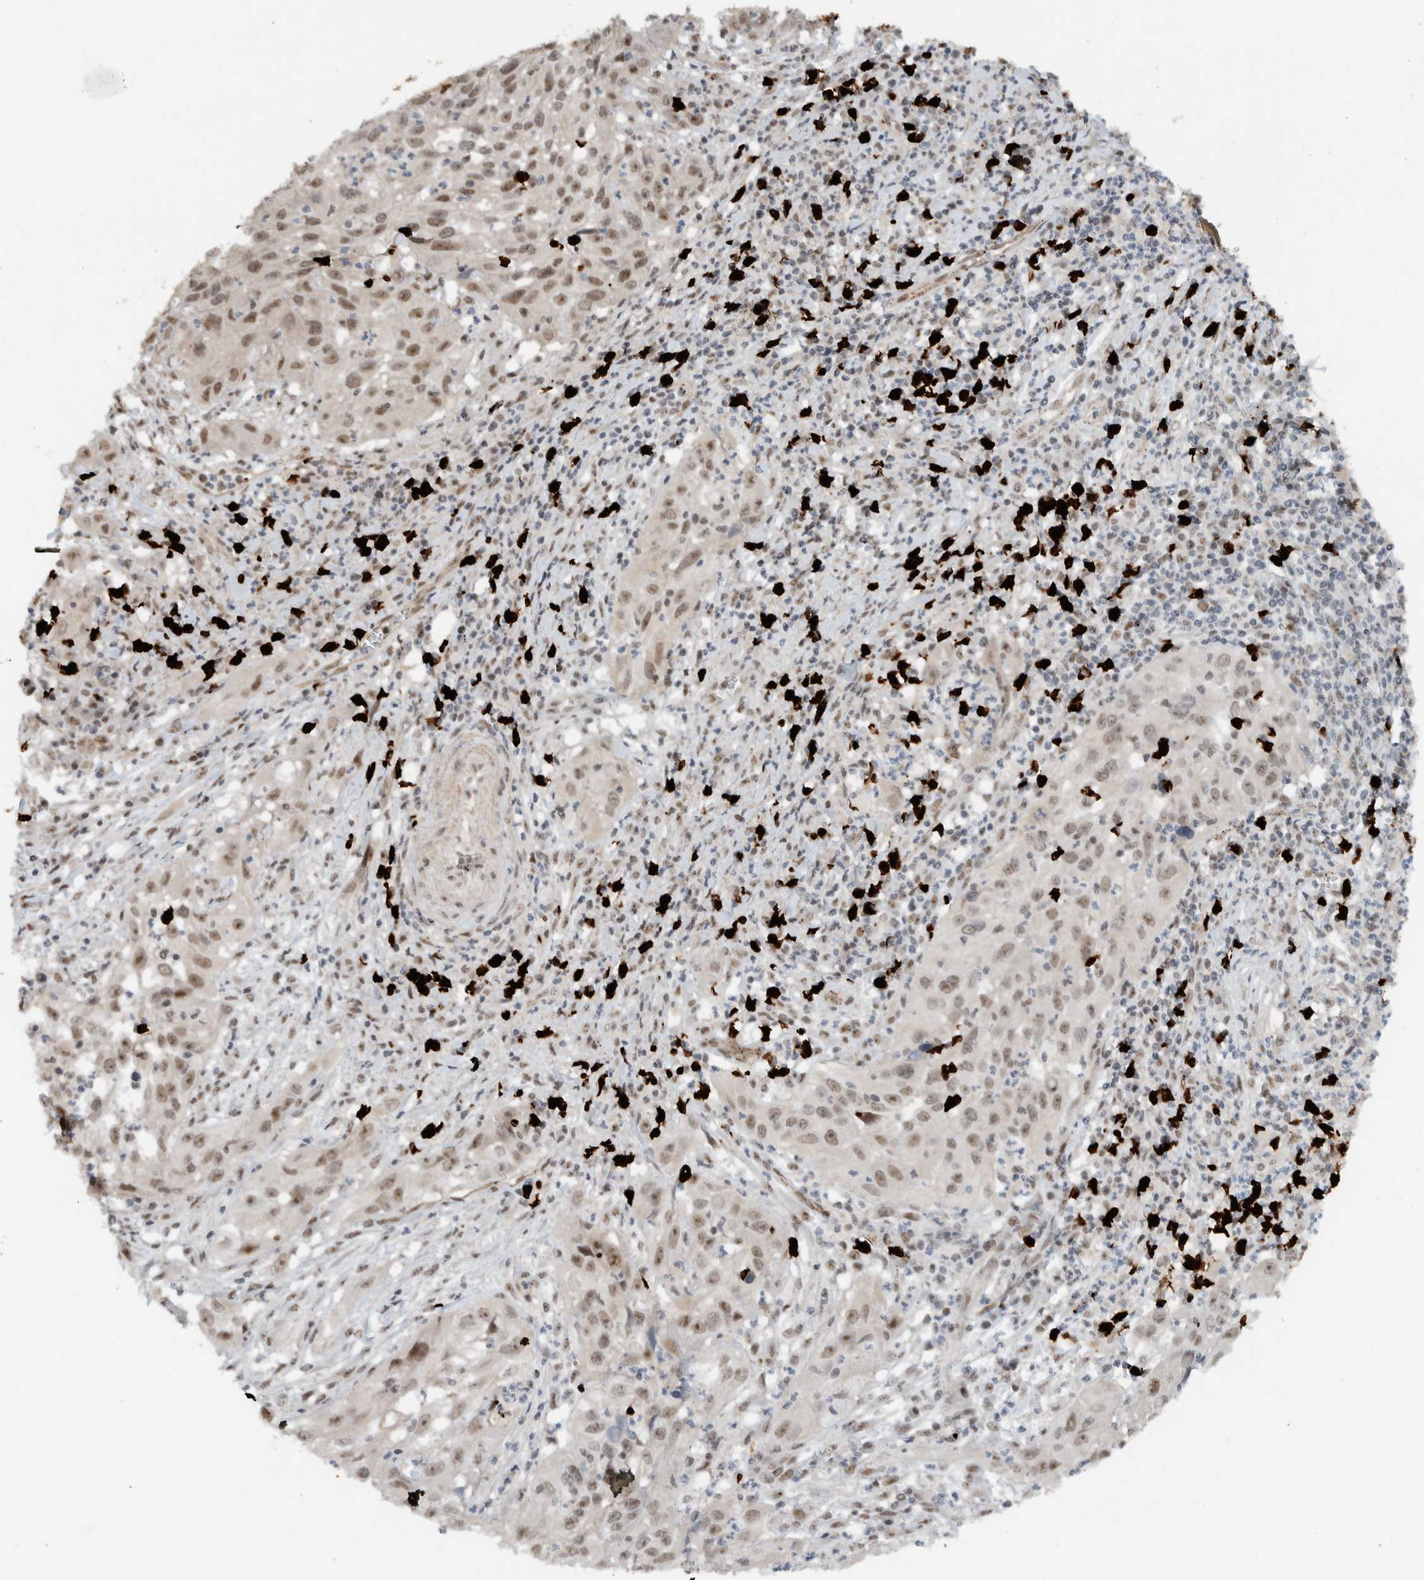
{"staining": {"intensity": "moderate", "quantity": ">75%", "location": "nuclear"}, "tissue": "cervical cancer", "cell_type": "Tumor cells", "image_type": "cancer", "snomed": [{"axis": "morphology", "description": "Squamous cell carcinoma, NOS"}, {"axis": "topography", "description": "Cervix"}], "caption": "Squamous cell carcinoma (cervical) tissue displays moderate nuclear staining in about >75% of tumor cells, visualized by immunohistochemistry.", "gene": "ZFP91", "patient": {"sex": "female", "age": 32}}